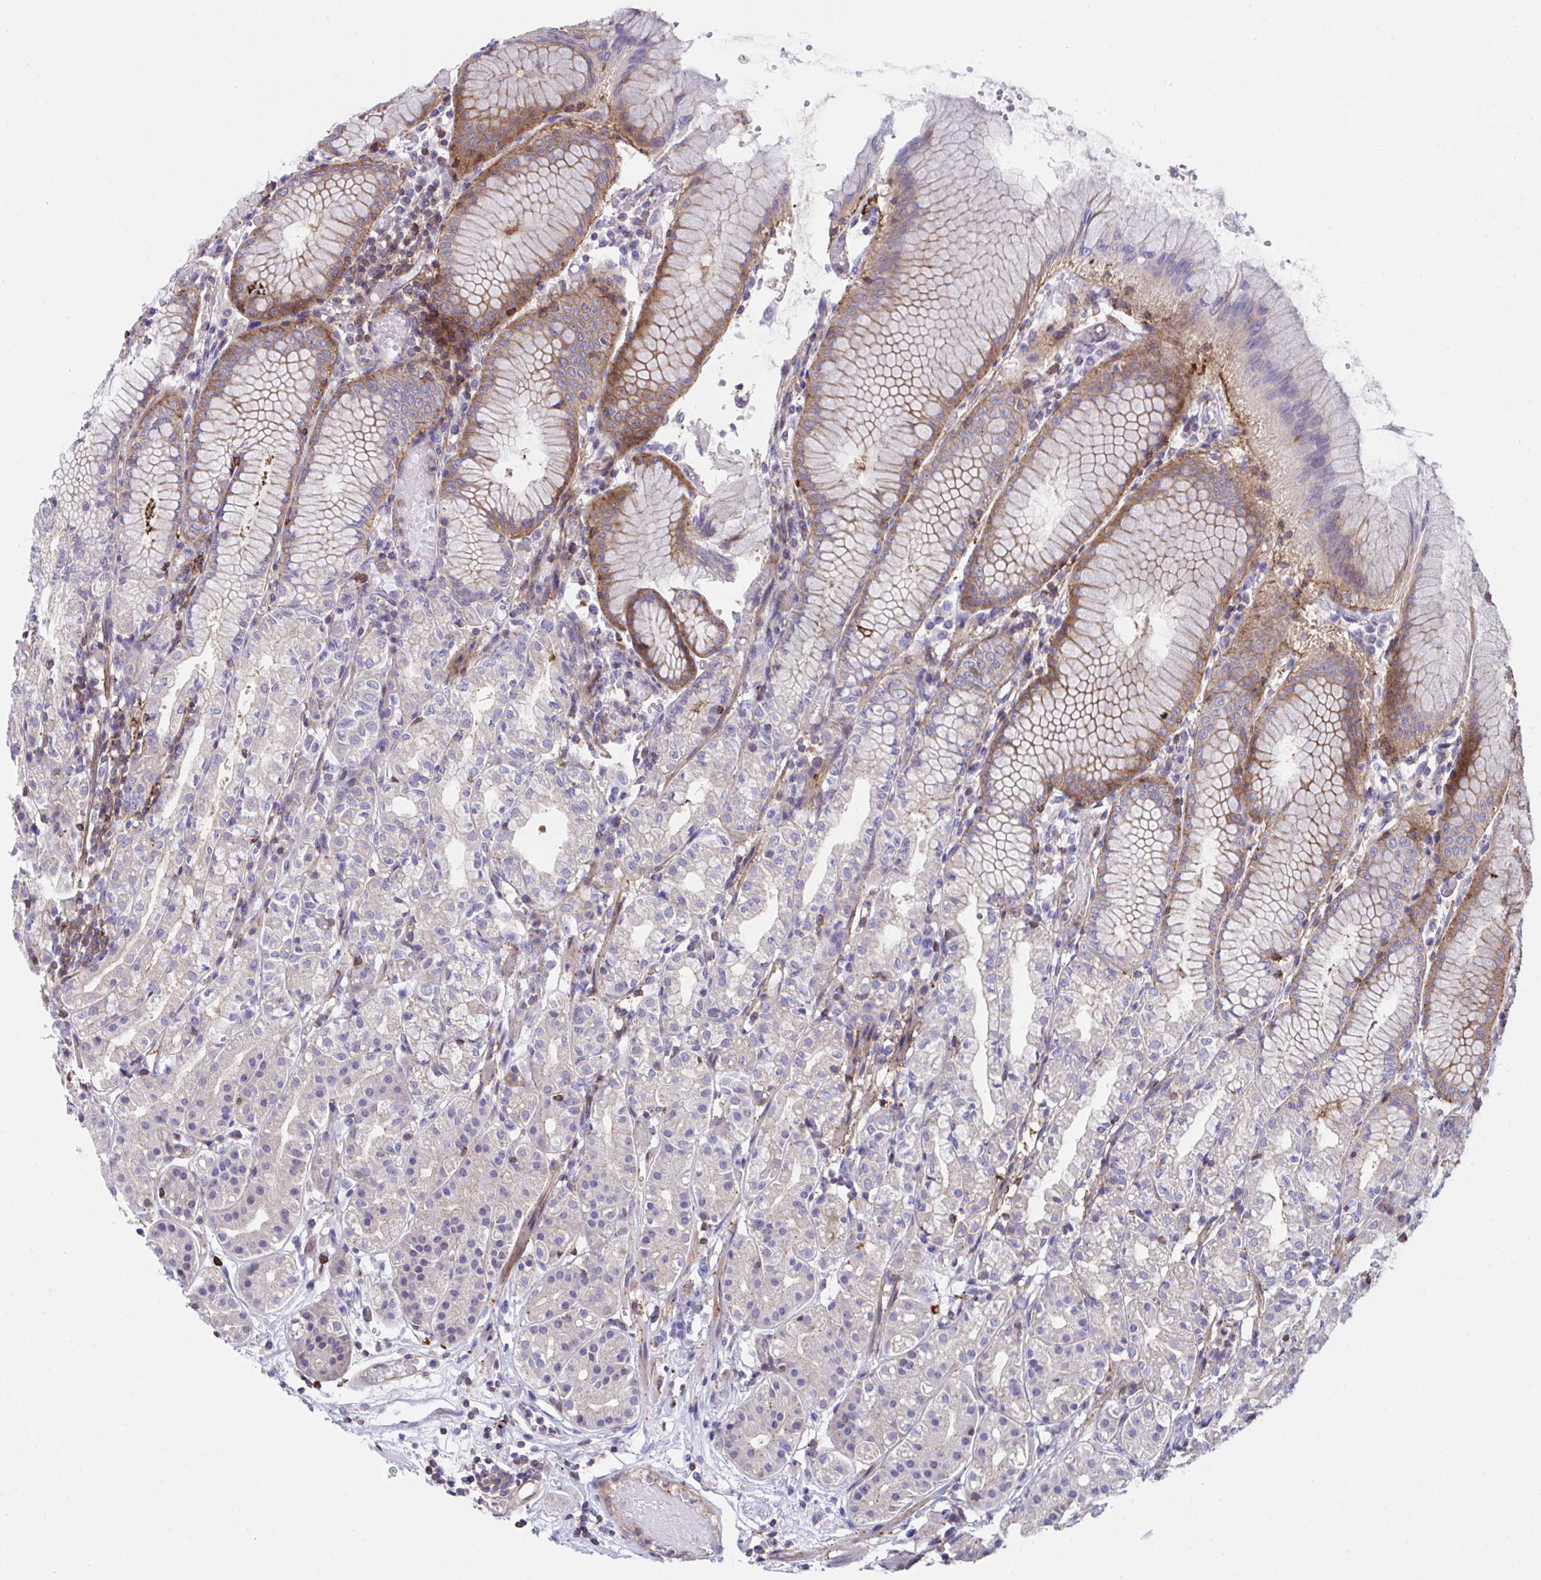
{"staining": {"intensity": "moderate", "quantity": "25%-75%", "location": "cytoplasmic/membranous"}, "tissue": "stomach", "cell_type": "Glandular cells", "image_type": "normal", "snomed": [{"axis": "morphology", "description": "Normal tissue, NOS"}, {"axis": "topography", "description": "Stomach"}], "caption": "Immunohistochemical staining of unremarkable stomach reveals 25%-75% levels of moderate cytoplasmic/membranous protein staining in about 25%-75% of glandular cells. The staining was performed using DAB (3,3'-diaminobenzidine) to visualize the protein expression in brown, while the nuclei were stained in blue with hematoxylin (Magnification: 20x).", "gene": "PPIH", "patient": {"sex": "female", "age": 57}}